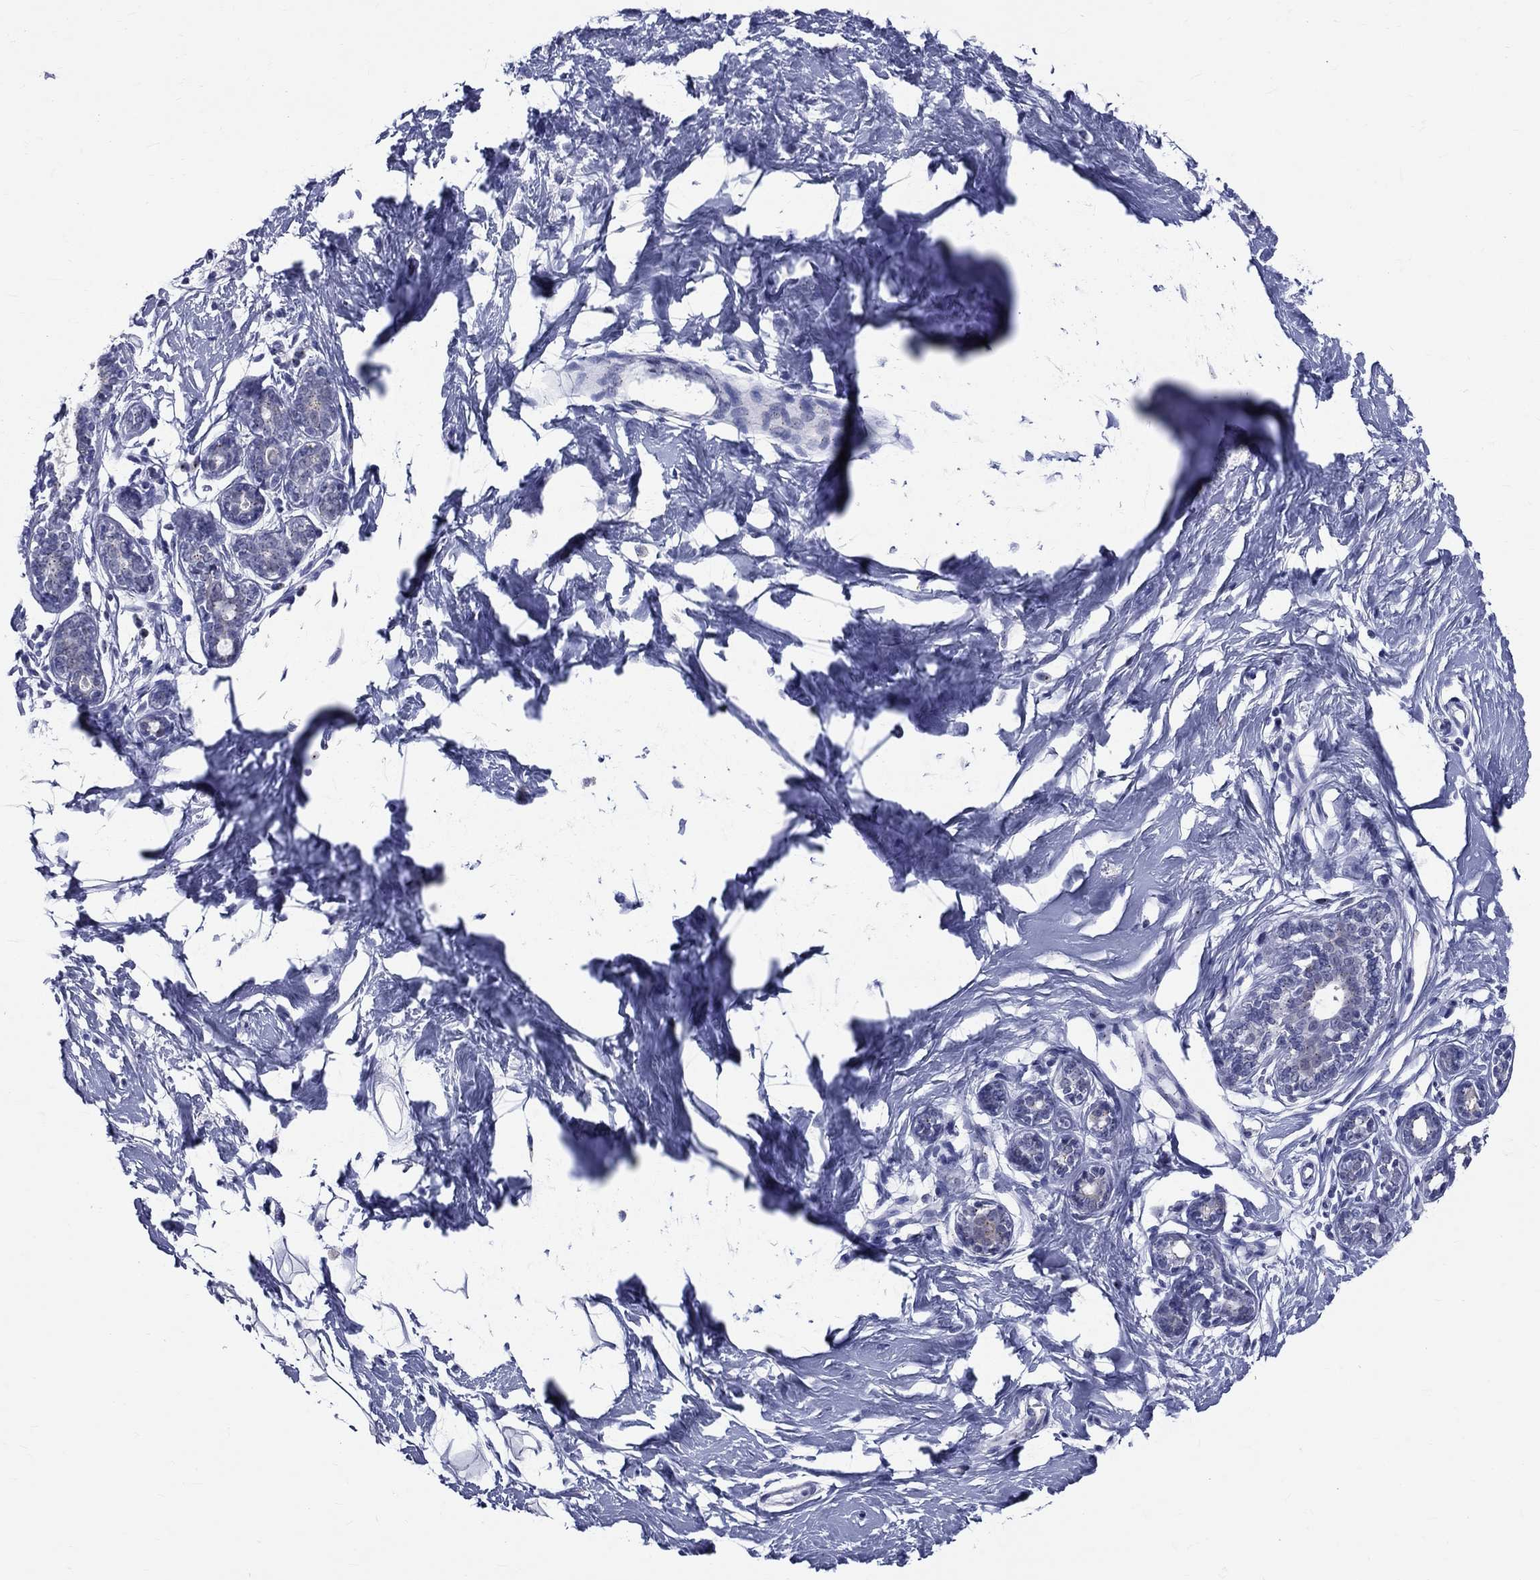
{"staining": {"intensity": "negative", "quantity": "none", "location": "none"}, "tissue": "breast", "cell_type": "Adipocytes", "image_type": "normal", "snomed": [{"axis": "morphology", "description": "Normal tissue, NOS"}, {"axis": "topography", "description": "Breast"}], "caption": "IHC histopathology image of benign breast stained for a protein (brown), which demonstrates no staining in adipocytes.", "gene": "CEP43", "patient": {"sex": "female", "age": 37}}